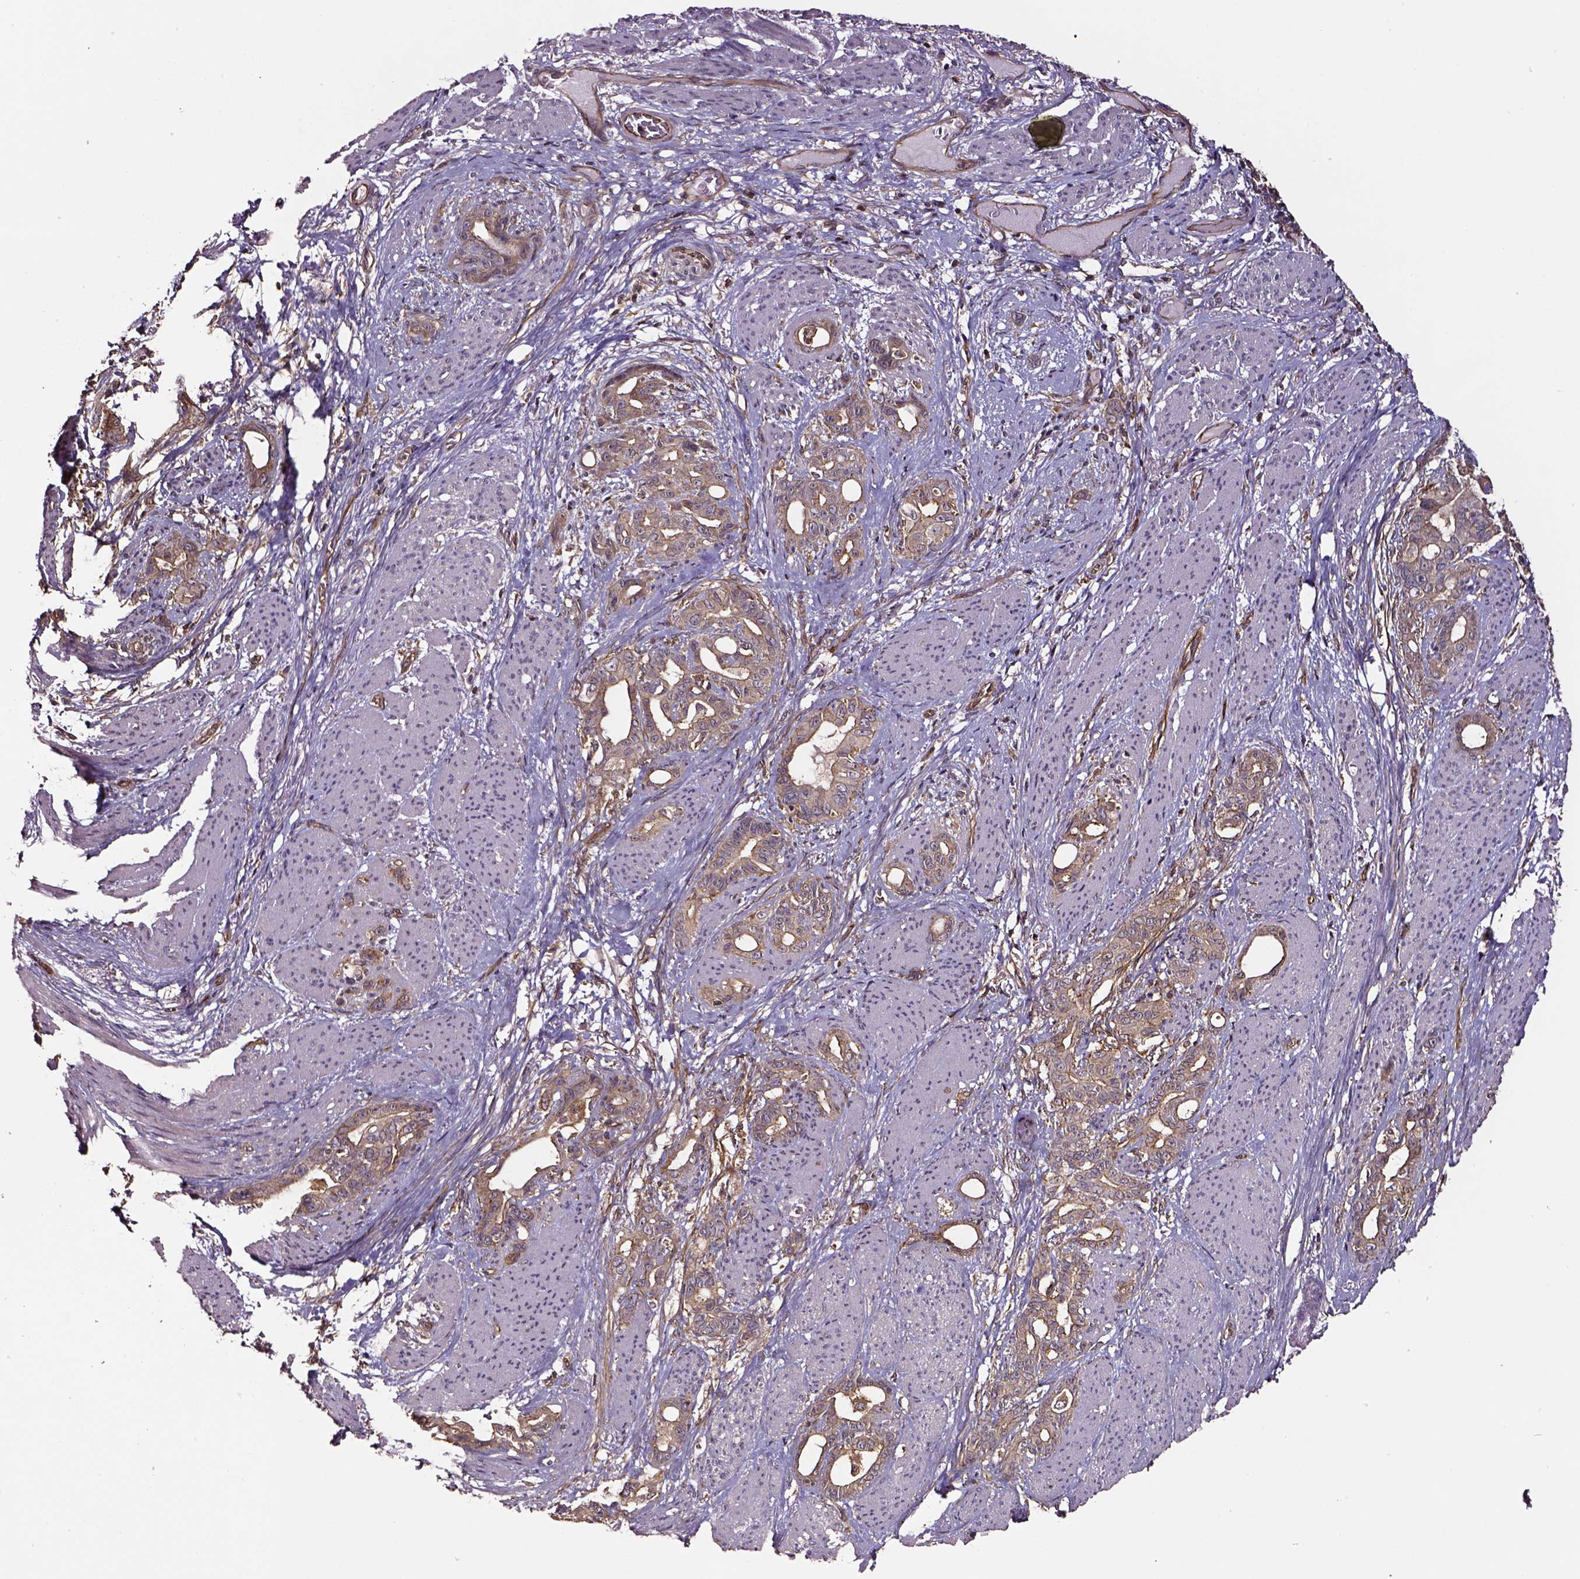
{"staining": {"intensity": "moderate", "quantity": ">75%", "location": "cytoplasmic/membranous"}, "tissue": "stomach cancer", "cell_type": "Tumor cells", "image_type": "cancer", "snomed": [{"axis": "morphology", "description": "Normal tissue, NOS"}, {"axis": "morphology", "description": "Adenocarcinoma, NOS"}, {"axis": "topography", "description": "Esophagus"}, {"axis": "topography", "description": "Stomach, upper"}], "caption": "Immunohistochemical staining of human stomach cancer (adenocarcinoma) reveals medium levels of moderate cytoplasmic/membranous positivity in approximately >75% of tumor cells.", "gene": "RASSF5", "patient": {"sex": "male", "age": 62}}